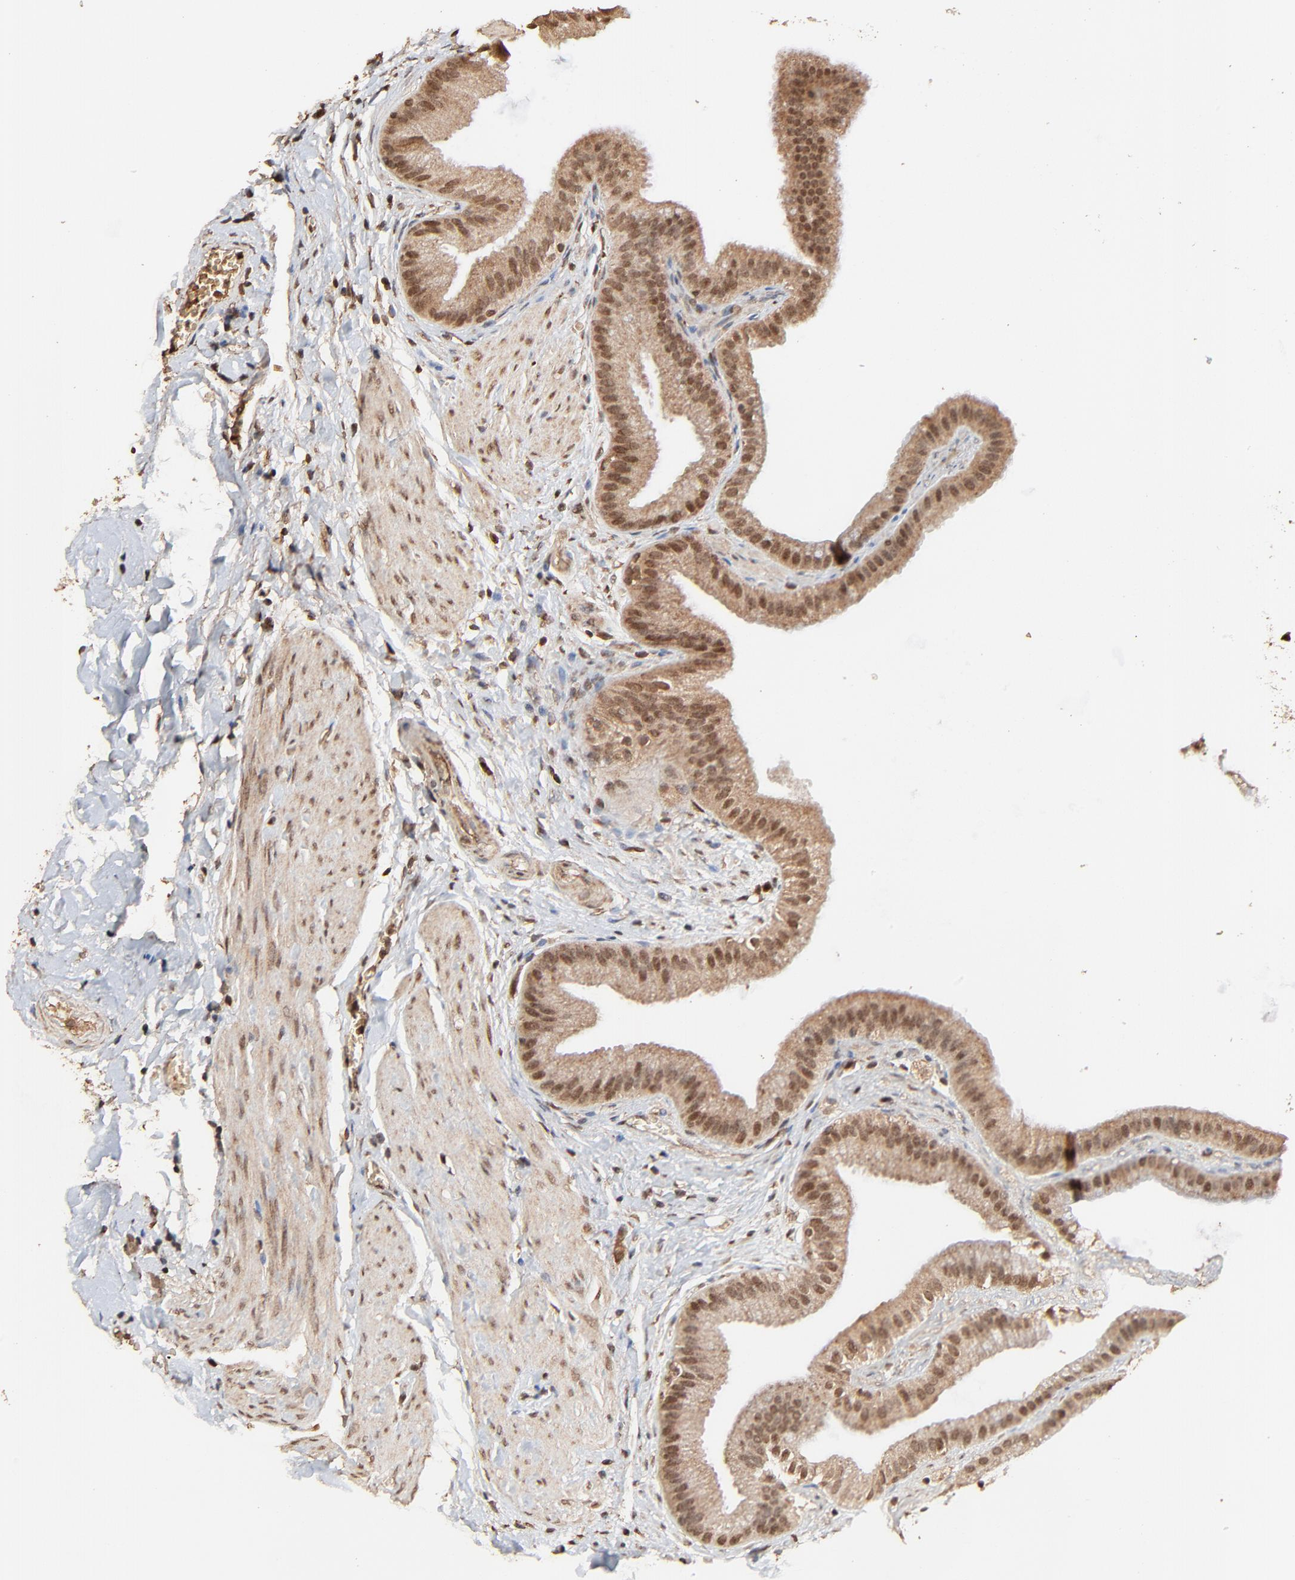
{"staining": {"intensity": "moderate", "quantity": ">75%", "location": "cytoplasmic/membranous,nuclear"}, "tissue": "gallbladder", "cell_type": "Glandular cells", "image_type": "normal", "snomed": [{"axis": "morphology", "description": "Normal tissue, NOS"}, {"axis": "topography", "description": "Gallbladder"}], "caption": "The photomicrograph shows immunohistochemical staining of benign gallbladder. There is moderate cytoplasmic/membranous,nuclear expression is present in about >75% of glandular cells. Immunohistochemistry (ihc) stains the protein in brown and the nuclei are stained blue.", "gene": "FAM227A", "patient": {"sex": "female", "age": 63}}